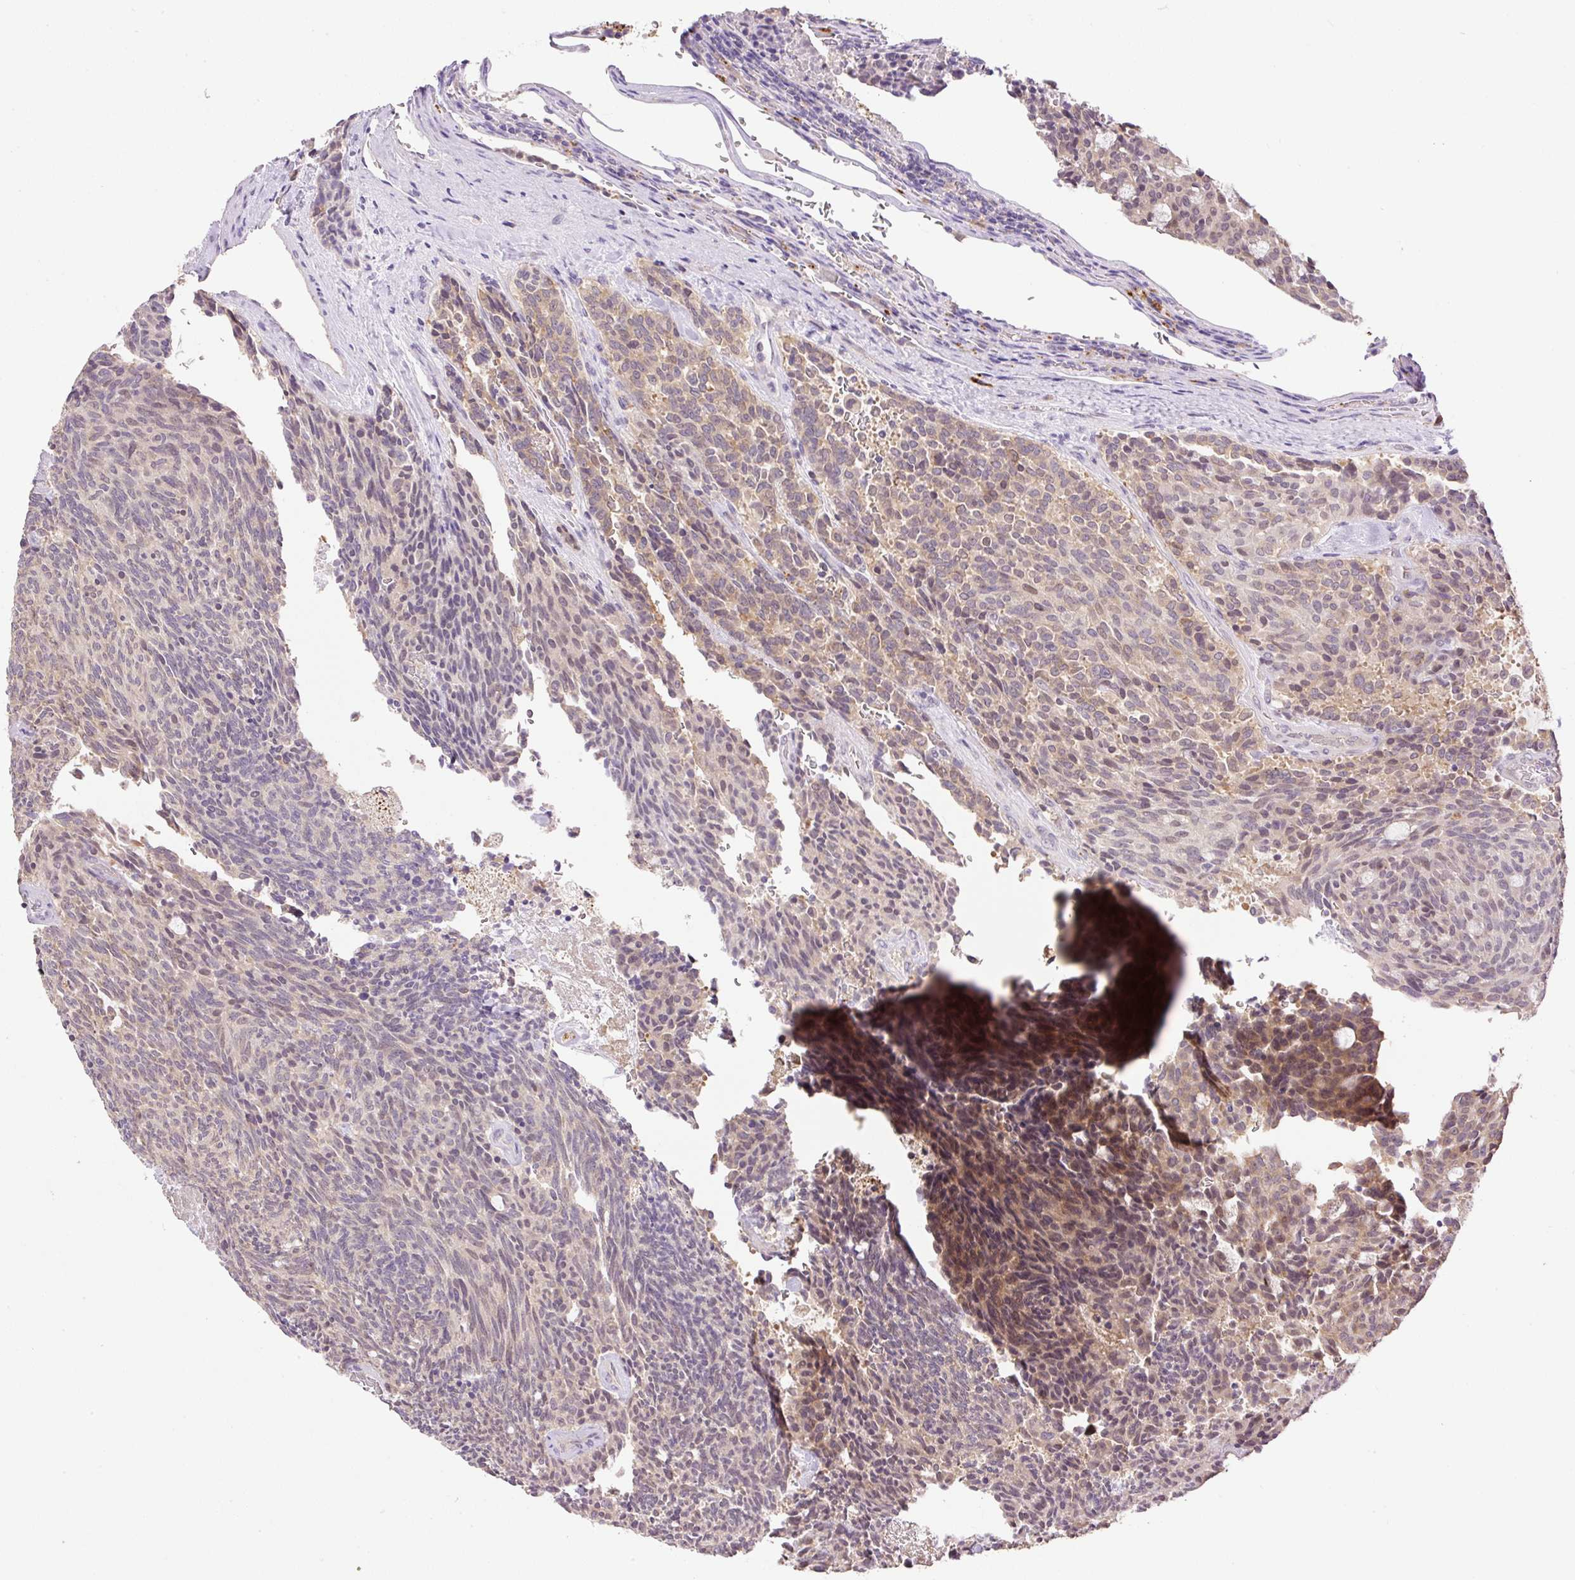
{"staining": {"intensity": "weak", "quantity": "25%-75%", "location": "cytoplasmic/membranous"}, "tissue": "carcinoid", "cell_type": "Tumor cells", "image_type": "cancer", "snomed": [{"axis": "morphology", "description": "Carcinoid, malignant, NOS"}, {"axis": "topography", "description": "Pancreas"}], "caption": "The photomicrograph demonstrates immunohistochemical staining of carcinoid. There is weak cytoplasmic/membranous staining is identified in about 25%-75% of tumor cells.", "gene": "HABP4", "patient": {"sex": "female", "age": 54}}